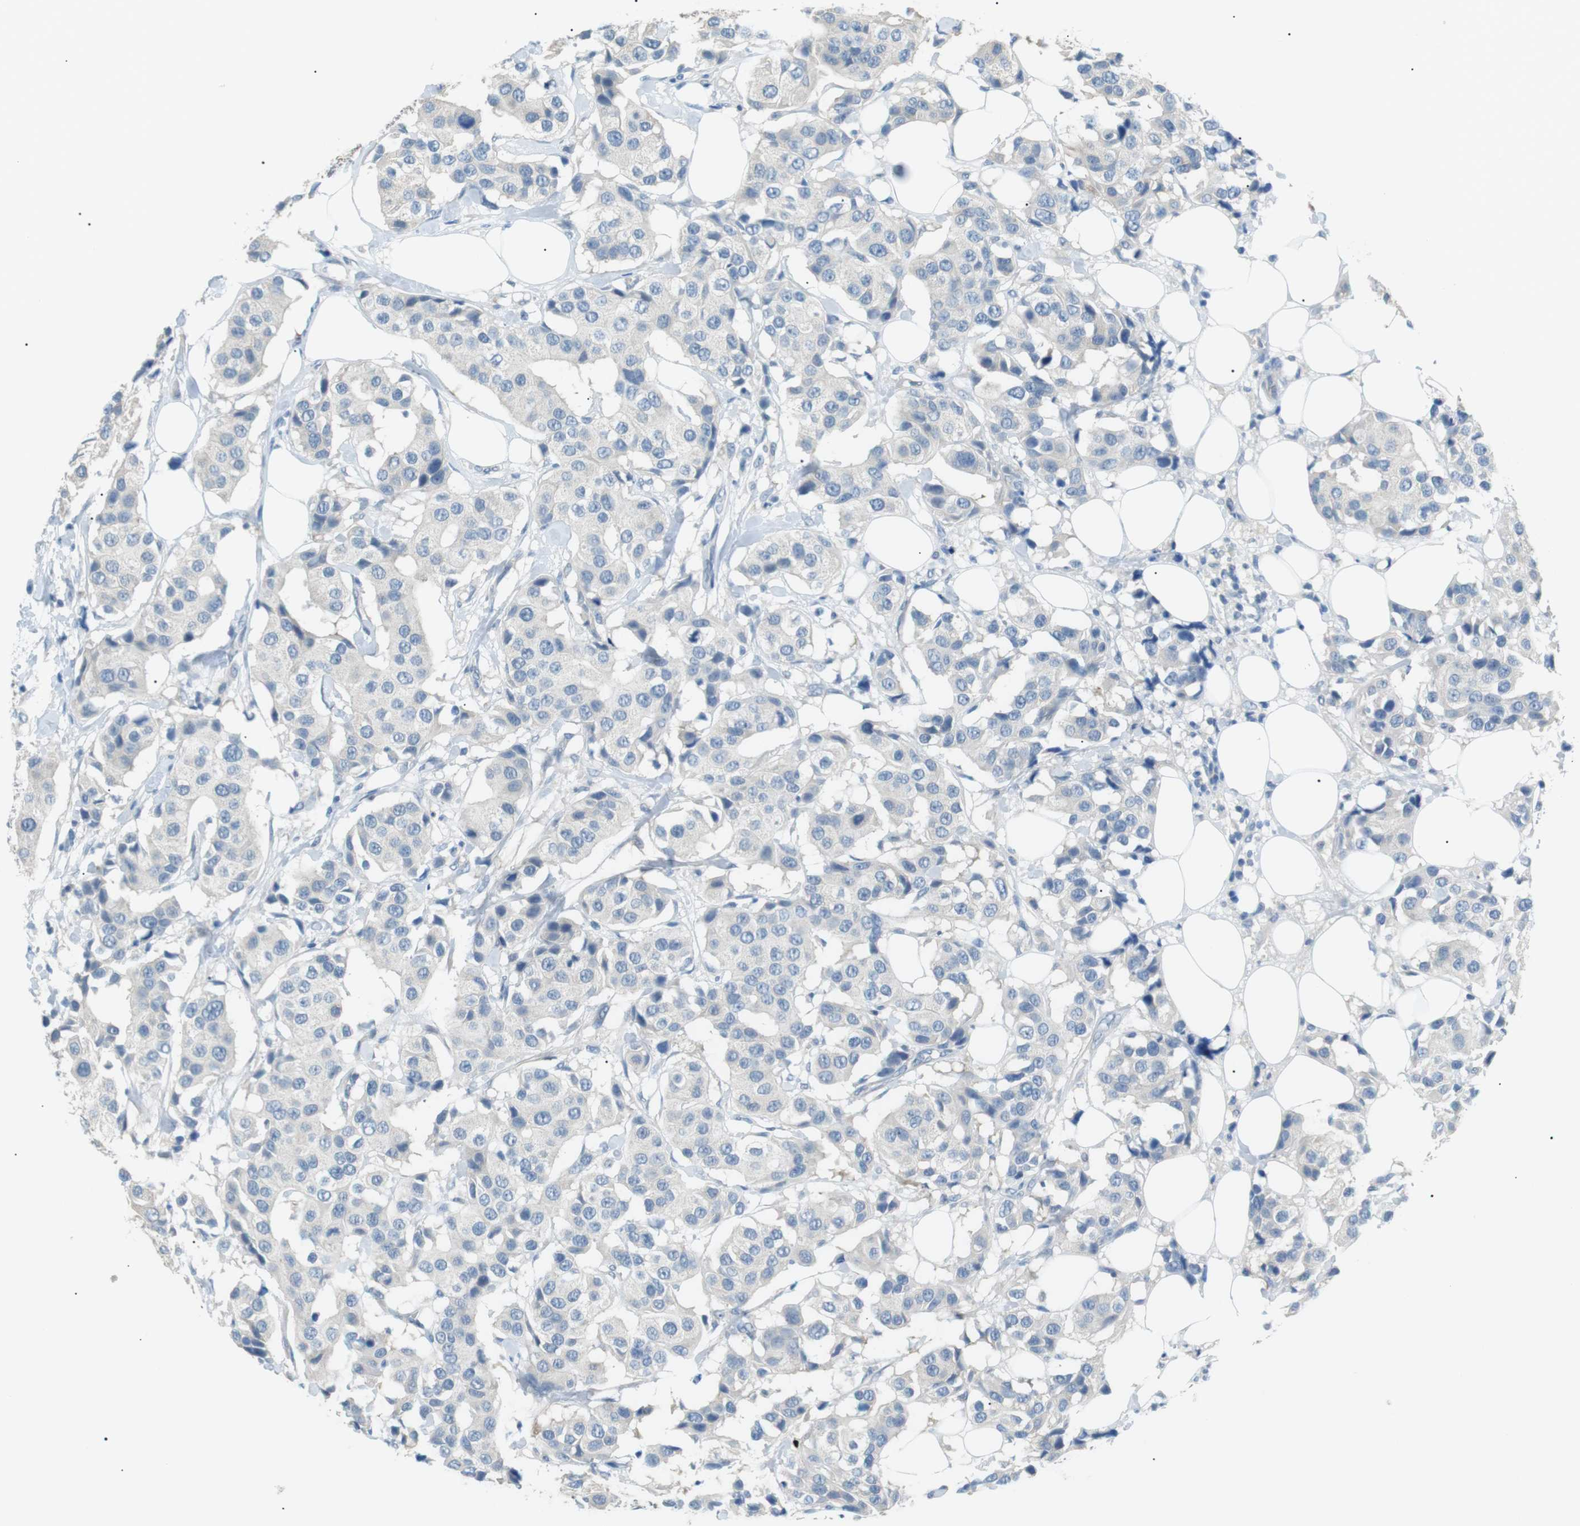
{"staining": {"intensity": "negative", "quantity": "none", "location": "none"}, "tissue": "breast cancer", "cell_type": "Tumor cells", "image_type": "cancer", "snomed": [{"axis": "morphology", "description": "Normal tissue, NOS"}, {"axis": "morphology", "description": "Duct carcinoma"}, {"axis": "topography", "description": "Breast"}], "caption": "Immunohistochemistry image of neoplastic tissue: human infiltrating ductal carcinoma (breast) stained with DAB (3,3'-diaminobenzidine) reveals no significant protein expression in tumor cells.", "gene": "CDH26", "patient": {"sex": "female", "age": 39}}